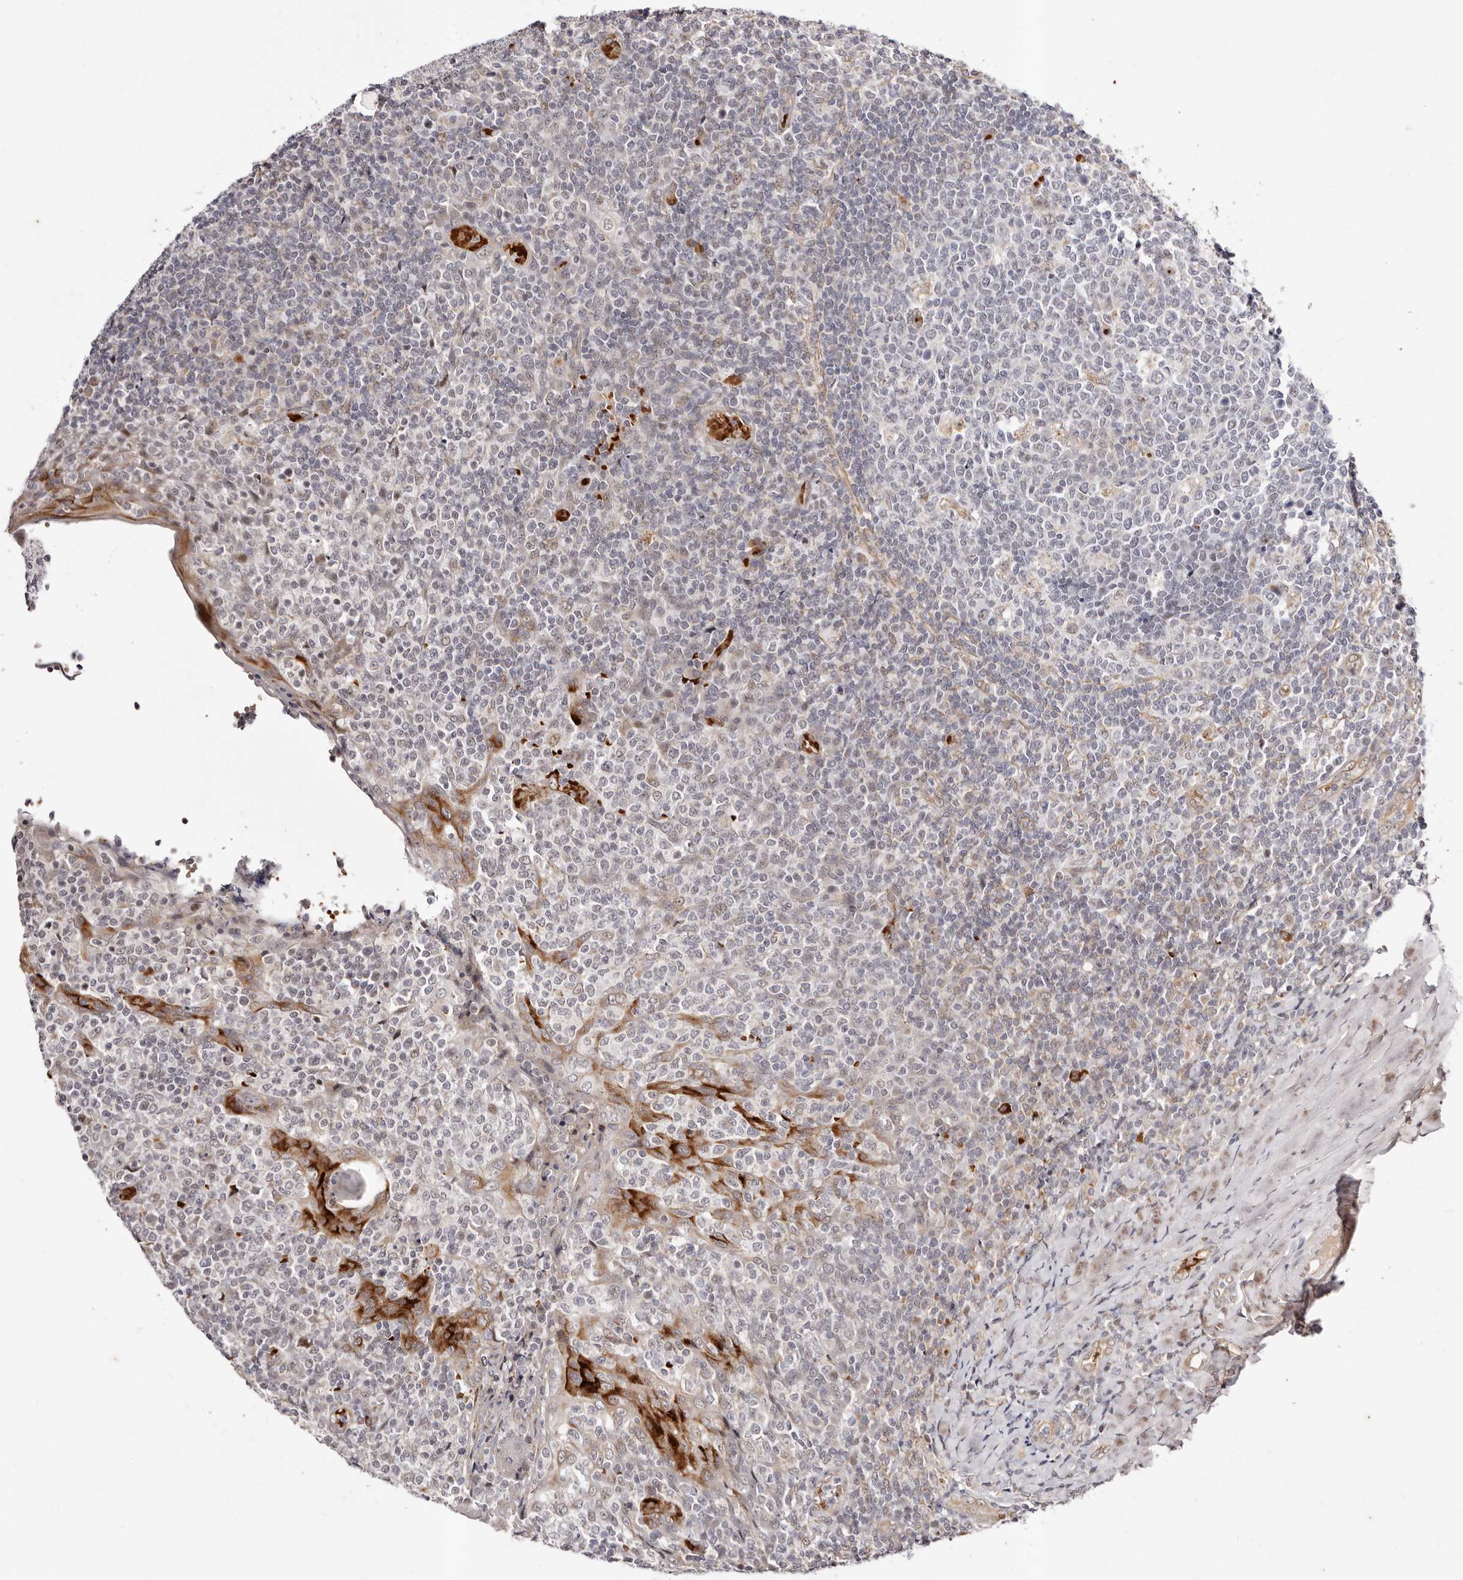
{"staining": {"intensity": "weak", "quantity": "<25%", "location": "nuclear"}, "tissue": "tonsil", "cell_type": "Germinal center cells", "image_type": "normal", "snomed": [{"axis": "morphology", "description": "Normal tissue, NOS"}, {"axis": "topography", "description": "Tonsil"}], "caption": "IHC micrograph of normal tonsil: tonsil stained with DAB (3,3'-diaminobenzidine) demonstrates no significant protein staining in germinal center cells. (Immunohistochemistry, brightfield microscopy, high magnification).", "gene": "WRN", "patient": {"sex": "female", "age": 19}}